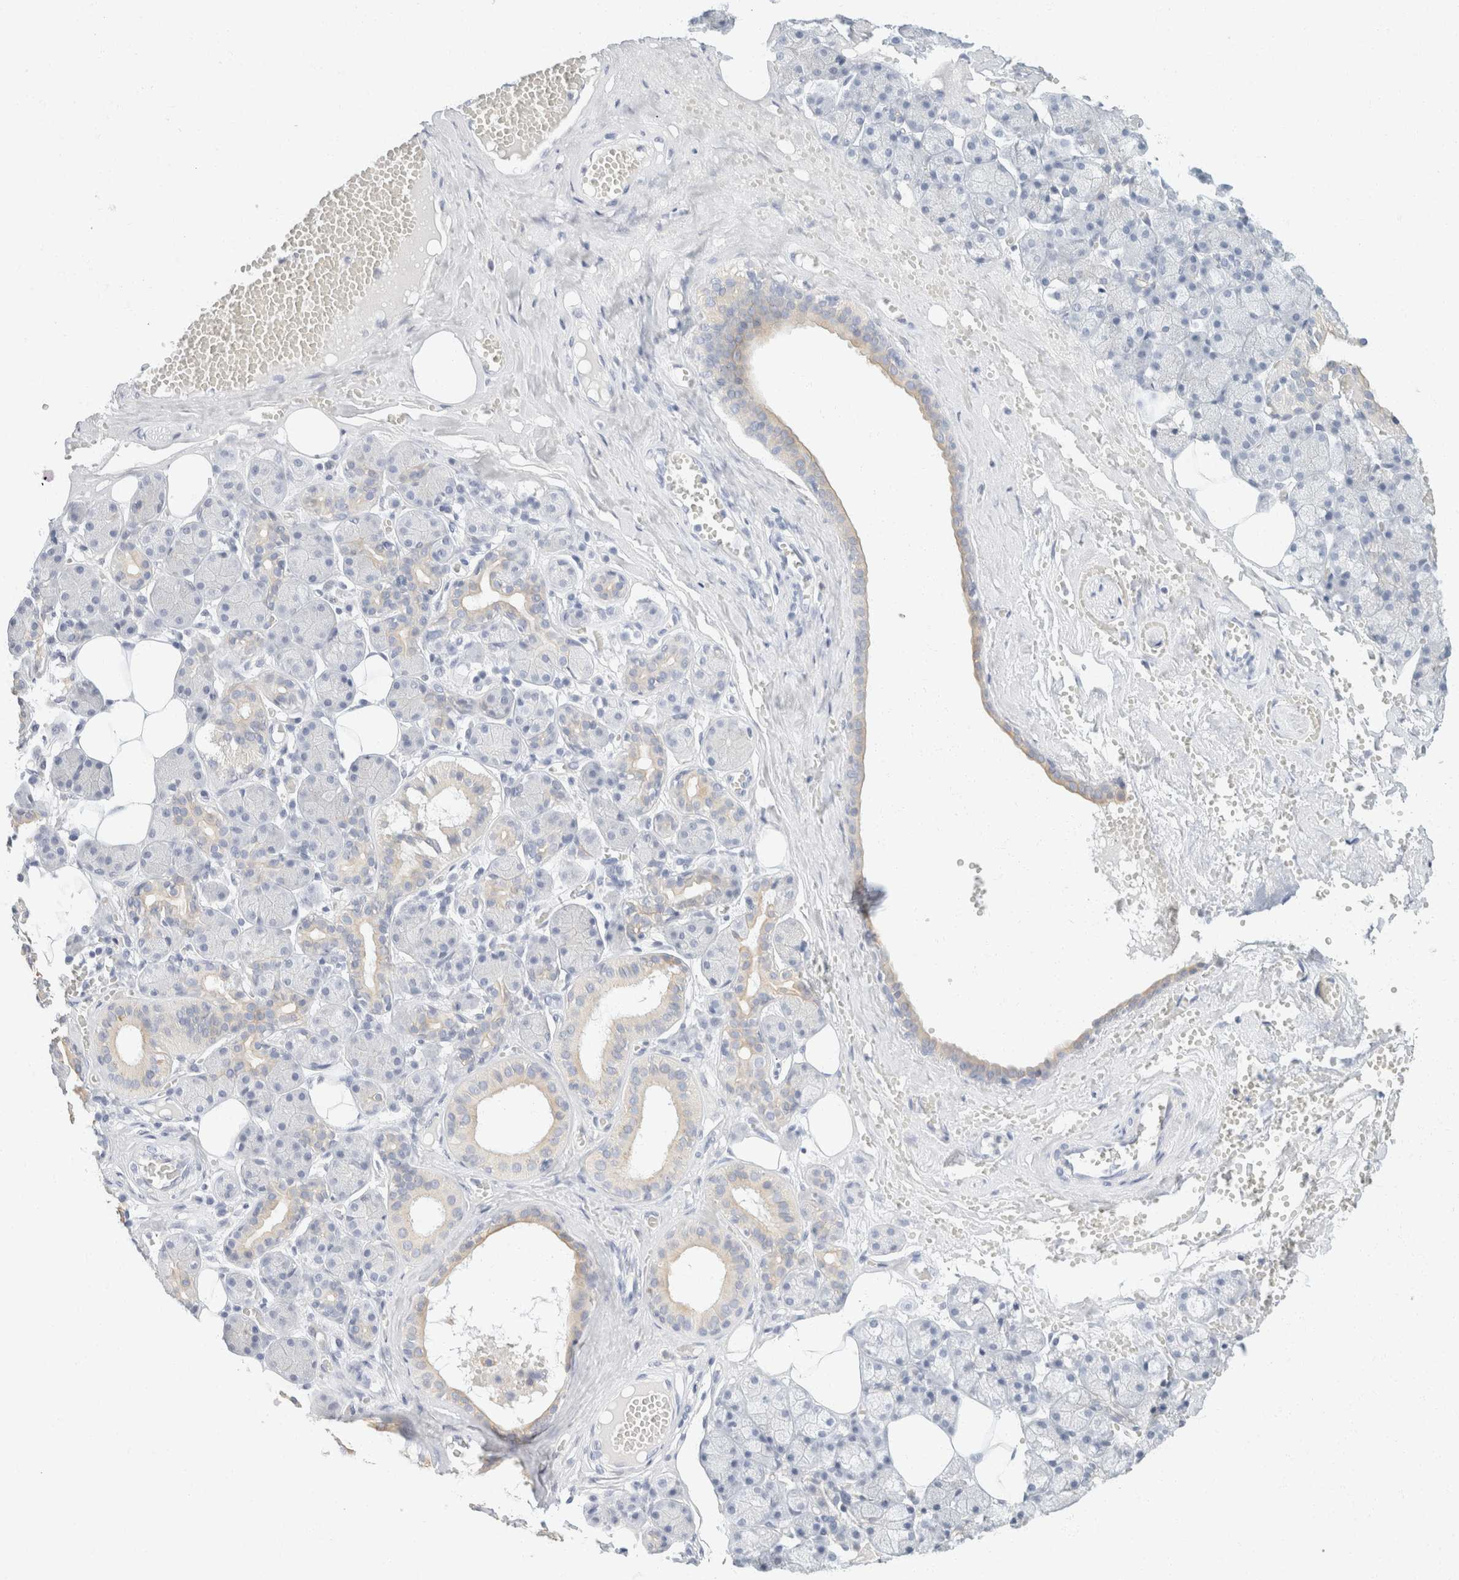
{"staining": {"intensity": "weak", "quantity": "<25%", "location": "cytoplasmic/membranous"}, "tissue": "salivary gland", "cell_type": "Glandular cells", "image_type": "normal", "snomed": [{"axis": "morphology", "description": "Normal tissue, NOS"}, {"axis": "topography", "description": "Salivary gland"}], "caption": "IHC photomicrograph of normal salivary gland: human salivary gland stained with DAB demonstrates no significant protein staining in glandular cells.", "gene": "KRT20", "patient": {"sex": "male", "age": 62}}